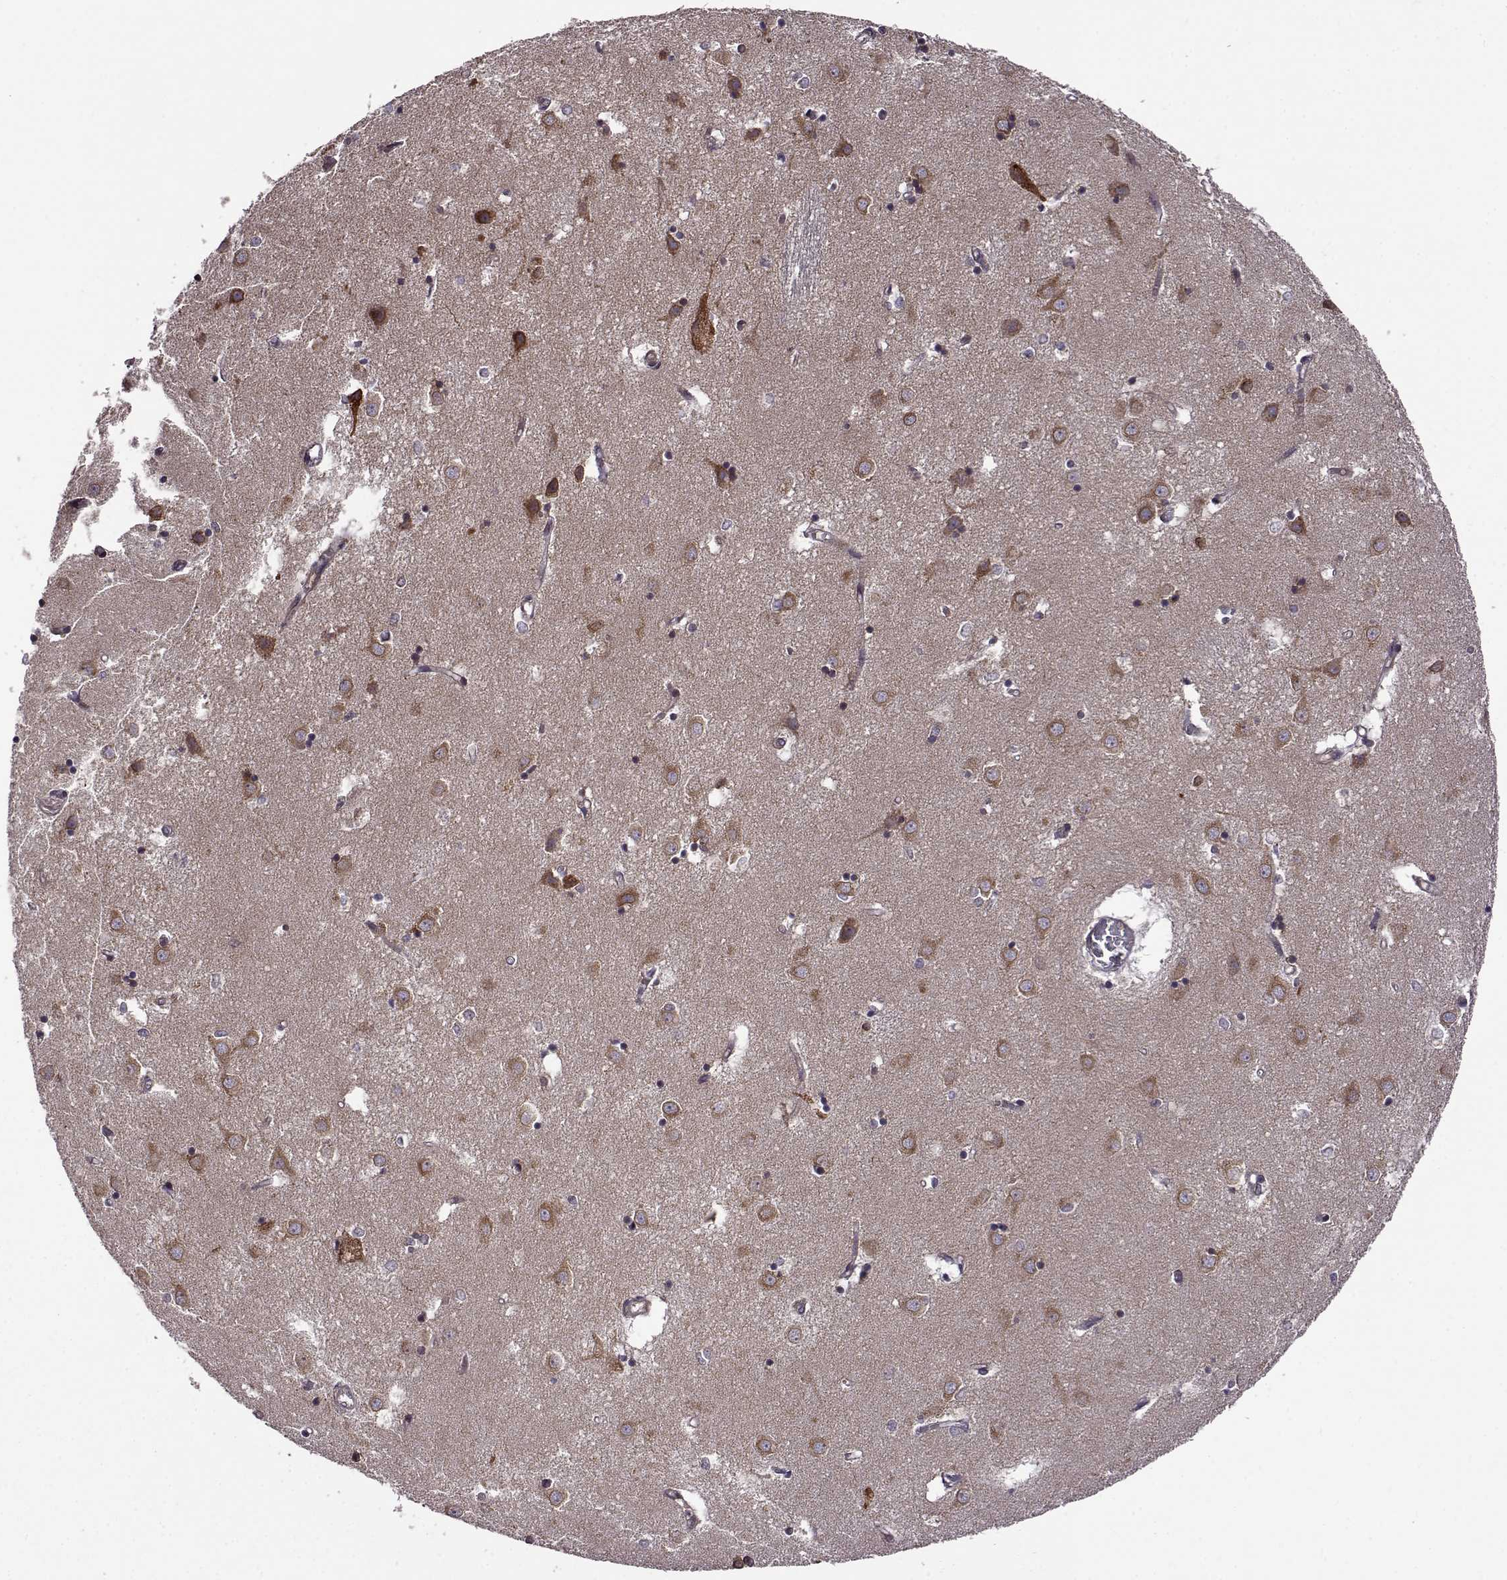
{"staining": {"intensity": "weak", "quantity": "<25%", "location": "cytoplasmic/membranous"}, "tissue": "caudate", "cell_type": "Glial cells", "image_type": "normal", "snomed": [{"axis": "morphology", "description": "Normal tissue, NOS"}, {"axis": "topography", "description": "Lateral ventricle wall"}], "caption": "Micrograph shows no protein expression in glial cells of normal caudate.", "gene": "URI1", "patient": {"sex": "male", "age": 54}}